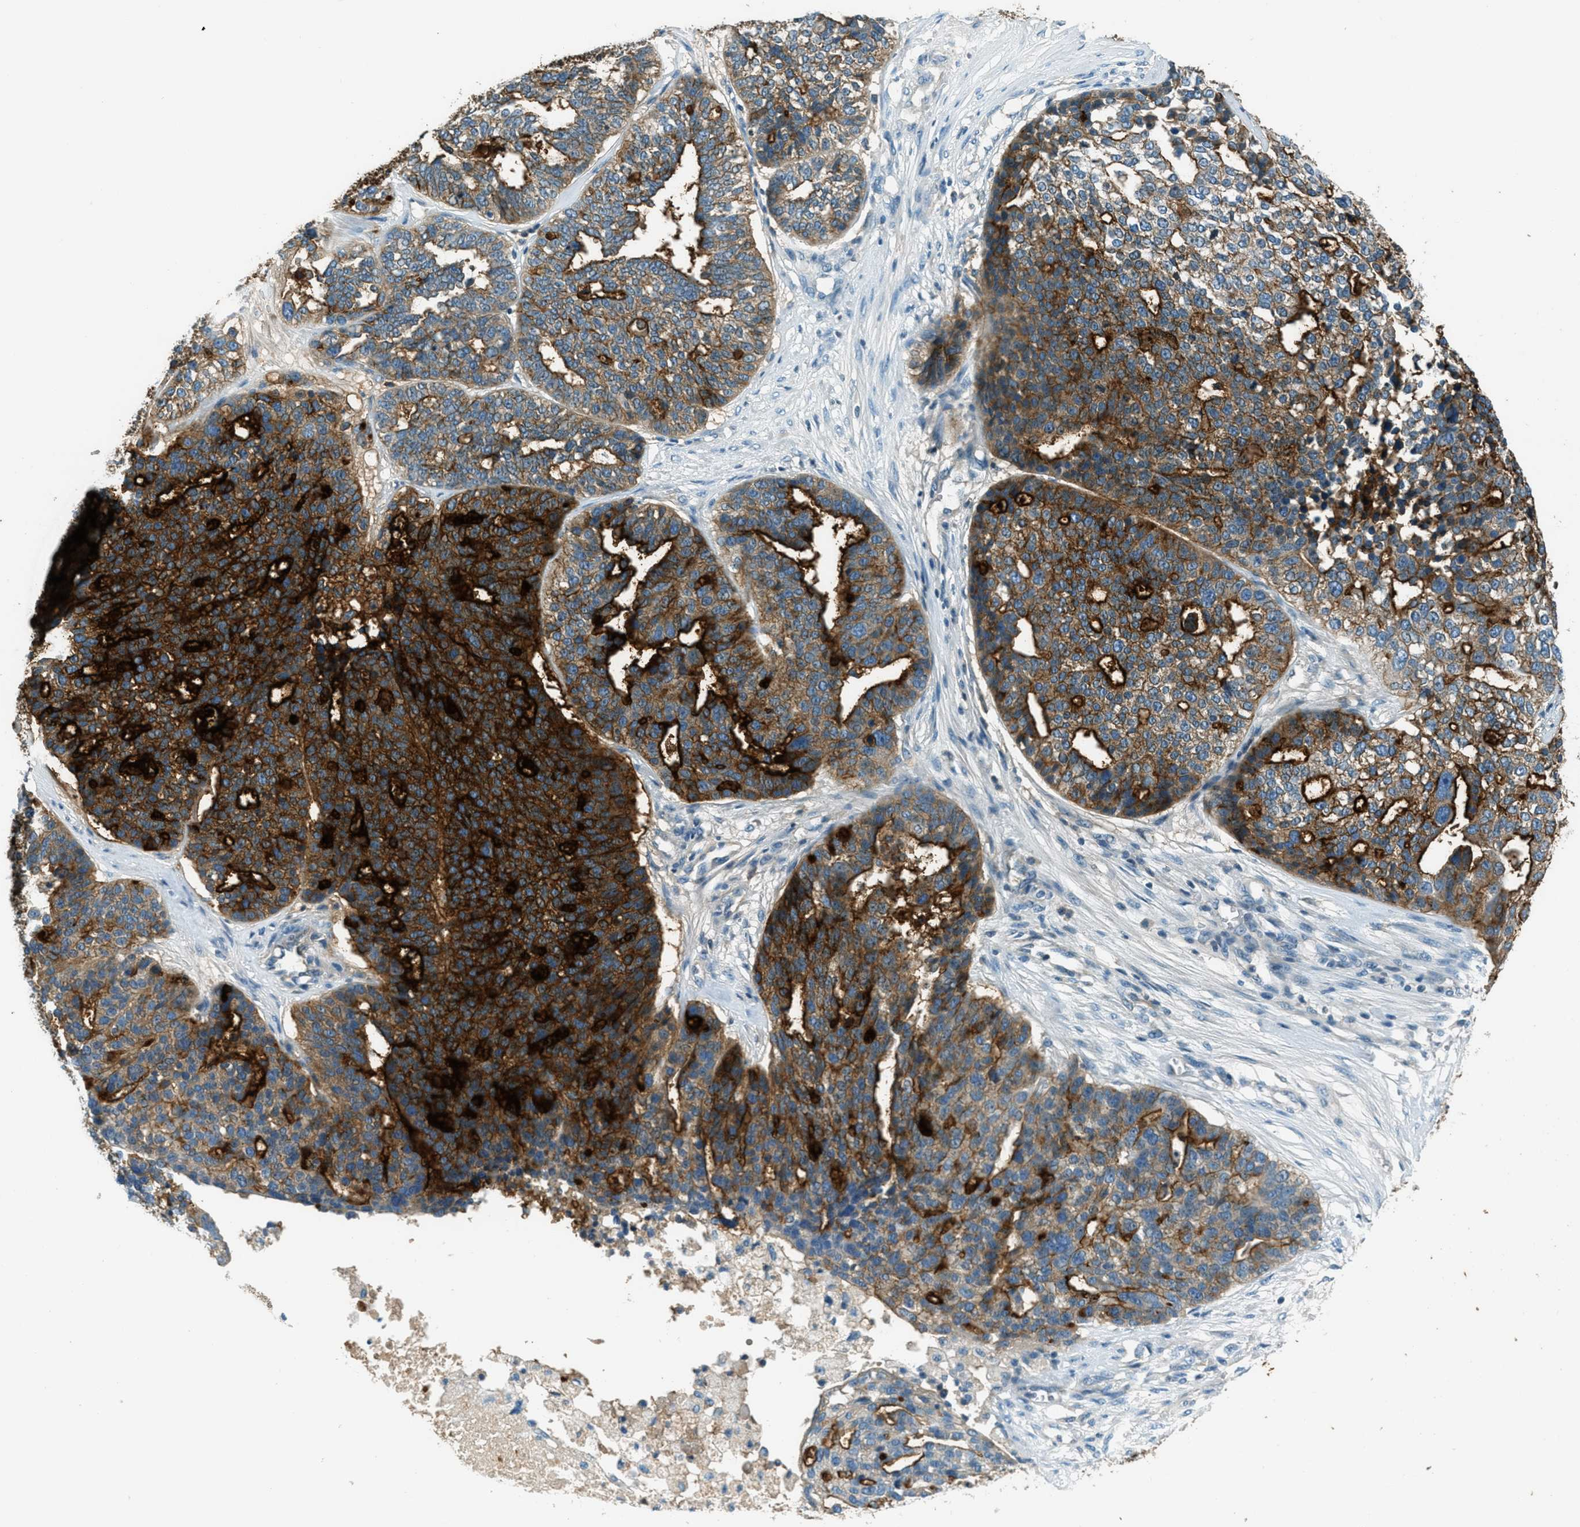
{"staining": {"intensity": "strong", "quantity": ">75%", "location": "cytoplasmic/membranous"}, "tissue": "ovarian cancer", "cell_type": "Tumor cells", "image_type": "cancer", "snomed": [{"axis": "morphology", "description": "Cystadenocarcinoma, serous, NOS"}, {"axis": "topography", "description": "Ovary"}], "caption": "Human ovarian serous cystadenocarcinoma stained with a protein marker exhibits strong staining in tumor cells.", "gene": "MSLN", "patient": {"sex": "female", "age": 59}}